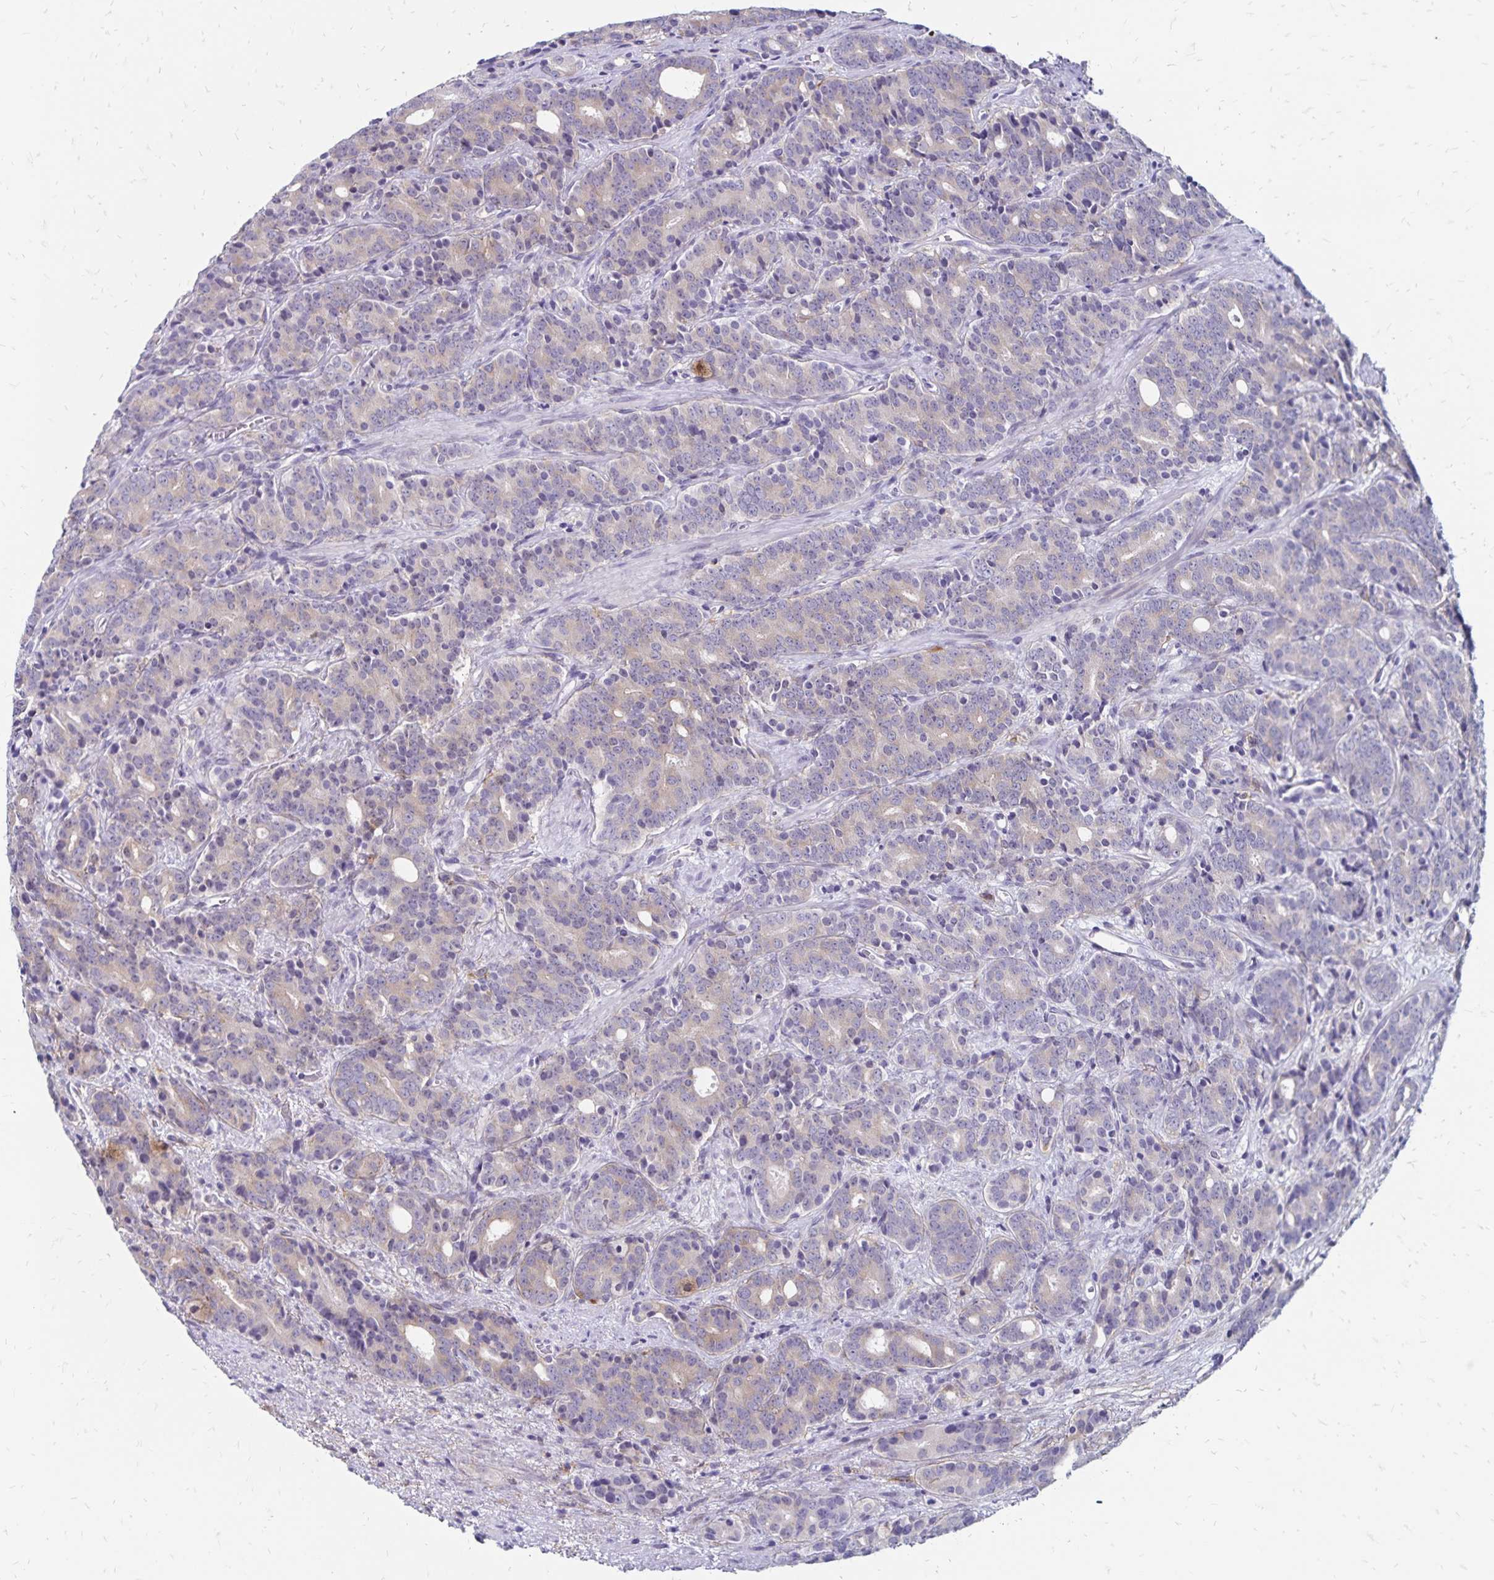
{"staining": {"intensity": "negative", "quantity": "none", "location": "none"}, "tissue": "prostate cancer", "cell_type": "Tumor cells", "image_type": "cancer", "snomed": [{"axis": "morphology", "description": "Adenocarcinoma, High grade"}, {"axis": "topography", "description": "Prostate"}], "caption": "DAB immunohistochemical staining of prostate cancer (high-grade adenocarcinoma) demonstrates no significant expression in tumor cells.", "gene": "TNS3", "patient": {"sex": "male", "age": 84}}